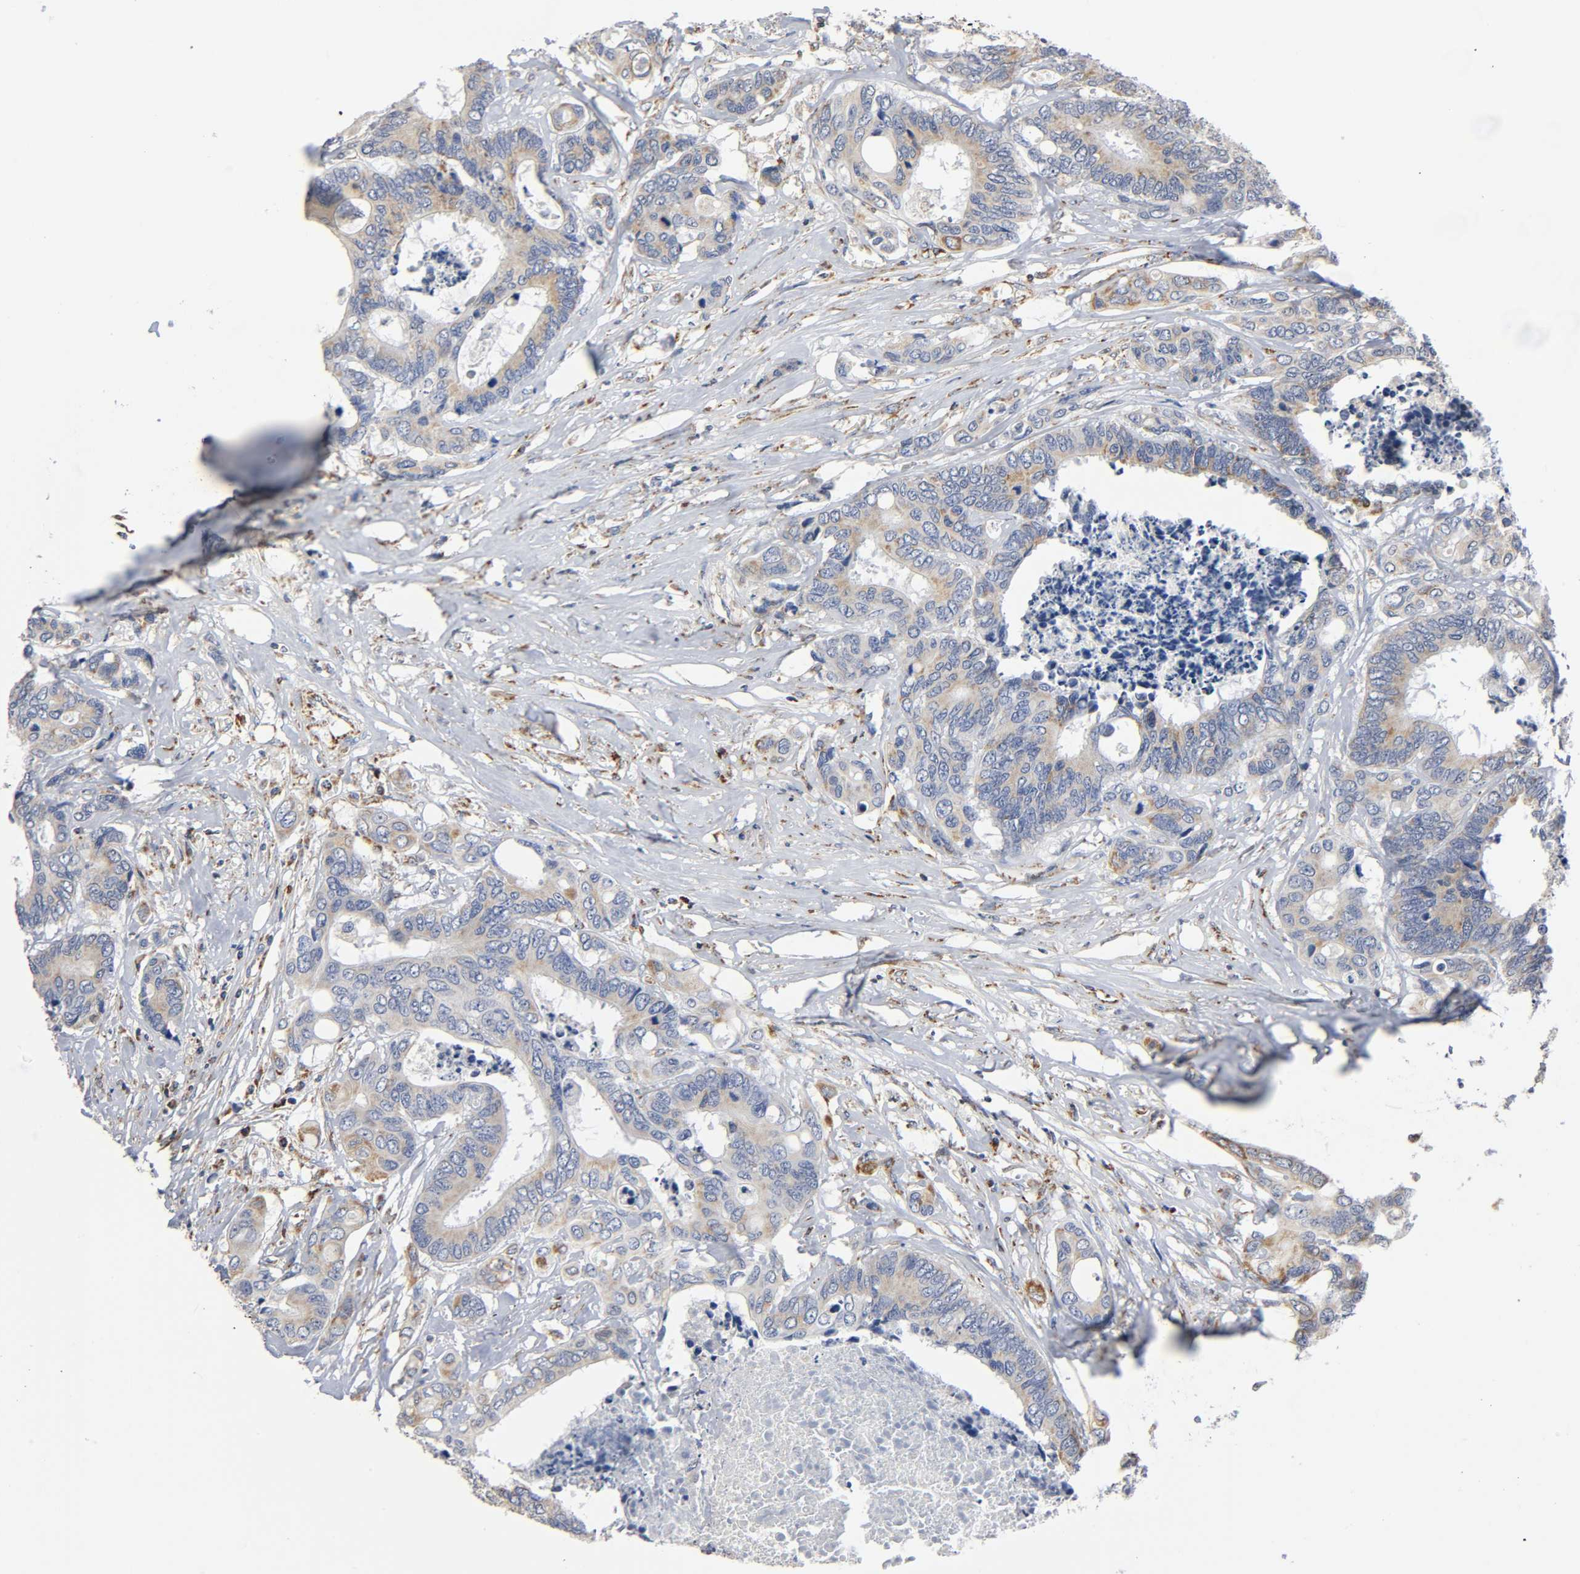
{"staining": {"intensity": "weak", "quantity": ">75%", "location": "cytoplasmic/membranous"}, "tissue": "colorectal cancer", "cell_type": "Tumor cells", "image_type": "cancer", "snomed": [{"axis": "morphology", "description": "Adenocarcinoma, NOS"}, {"axis": "topography", "description": "Rectum"}], "caption": "Adenocarcinoma (colorectal) stained with a brown dye exhibits weak cytoplasmic/membranous positive staining in about >75% of tumor cells.", "gene": "BAK1", "patient": {"sex": "male", "age": 55}}